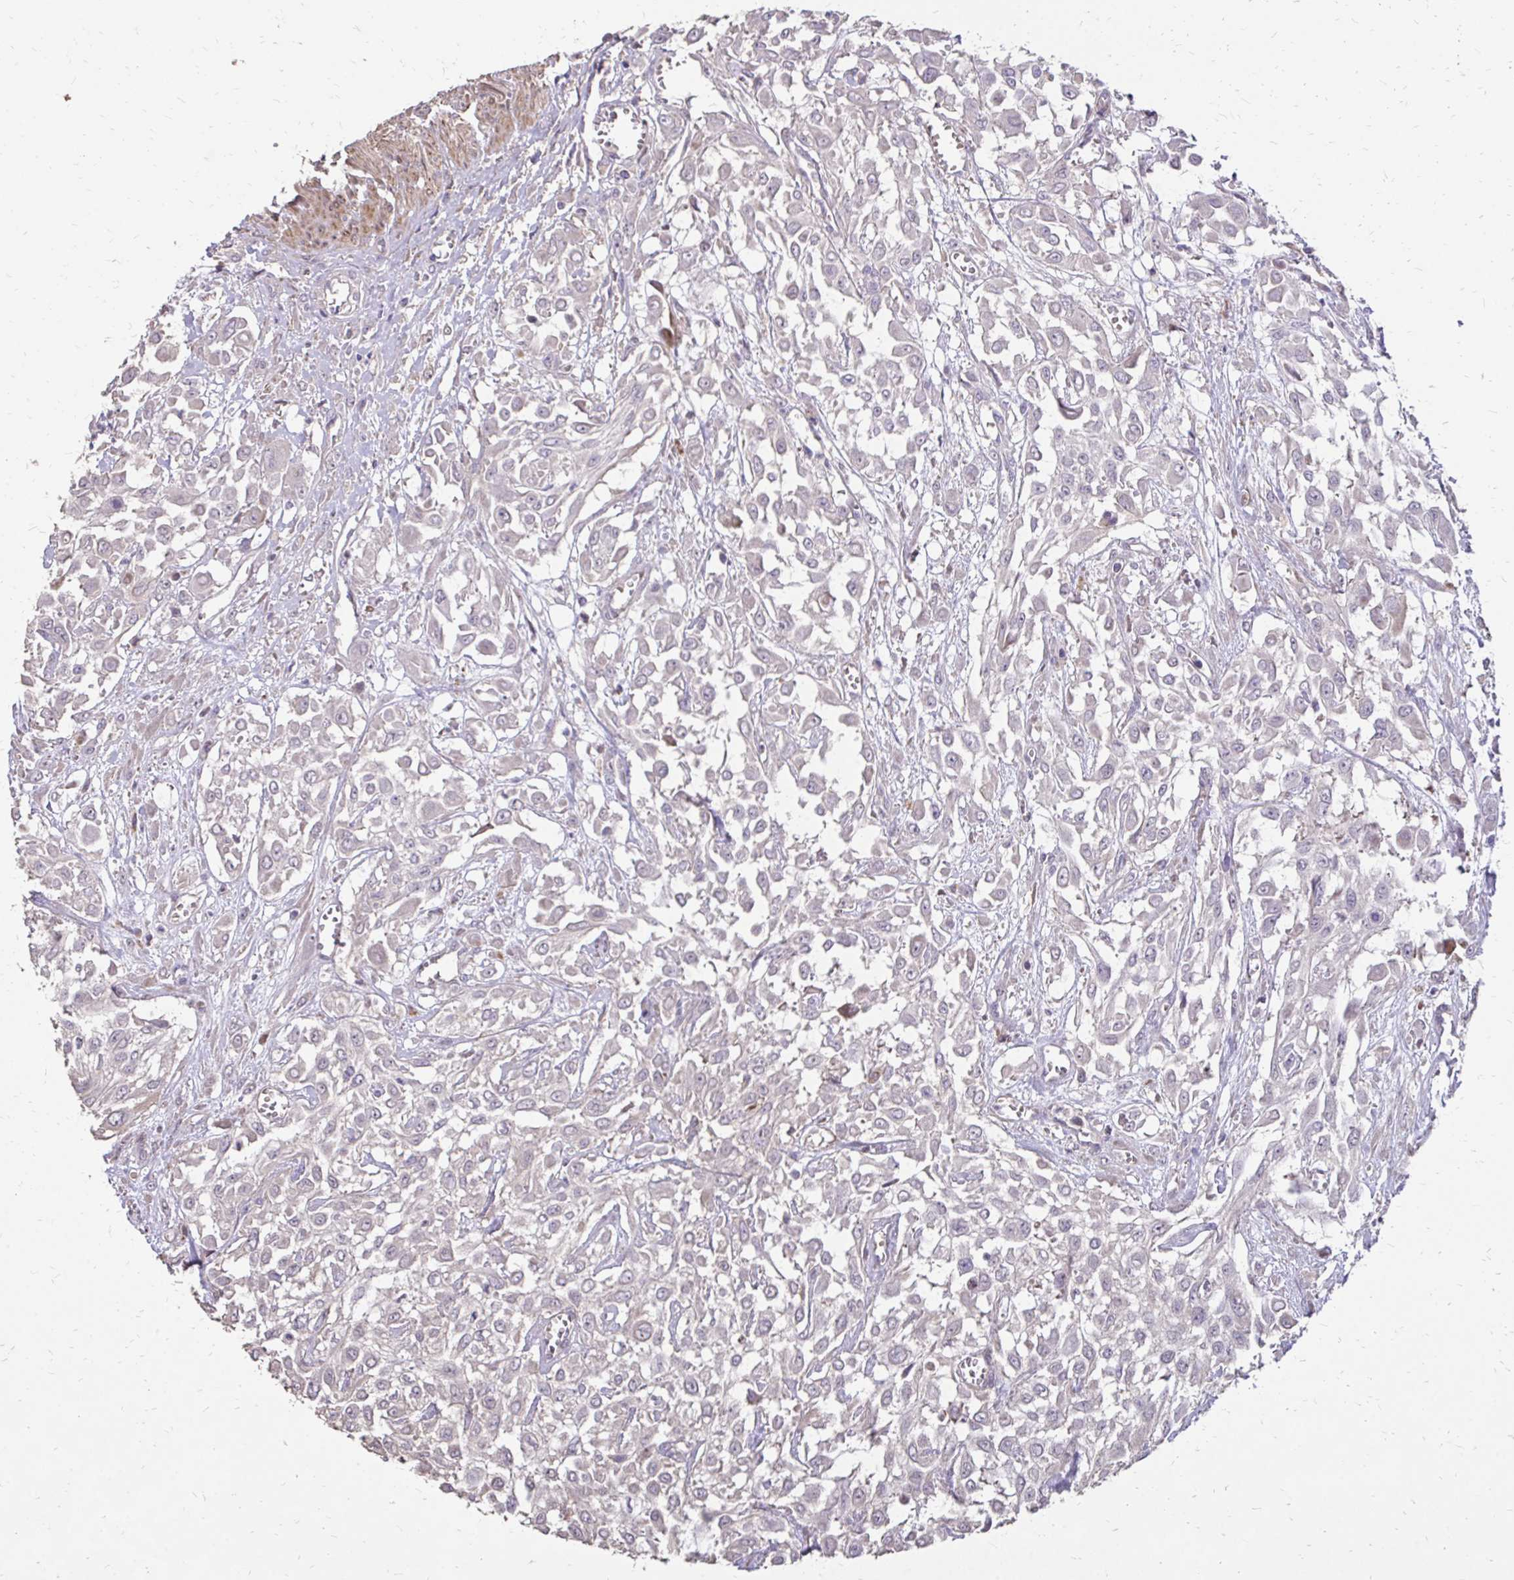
{"staining": {"intensity": "negative", "quantity": "none", "location": "none"}, "tissue": "urothelial cancer", "cell_type": "Tumor cells", "image_type": "cancer", "snomed": [{"axis": "morphology", "description": "Urothelial carcinoma, High grade"}, {"axis": "topography", "description": "Urinary bladder"}], "caption": "Immunohistochemical staining of human urothelial carcinoma (high-grade) shows no significant staining in tumor cells.", "gene": "MYORG", "patient": {"sex": "male", "age": 57}}